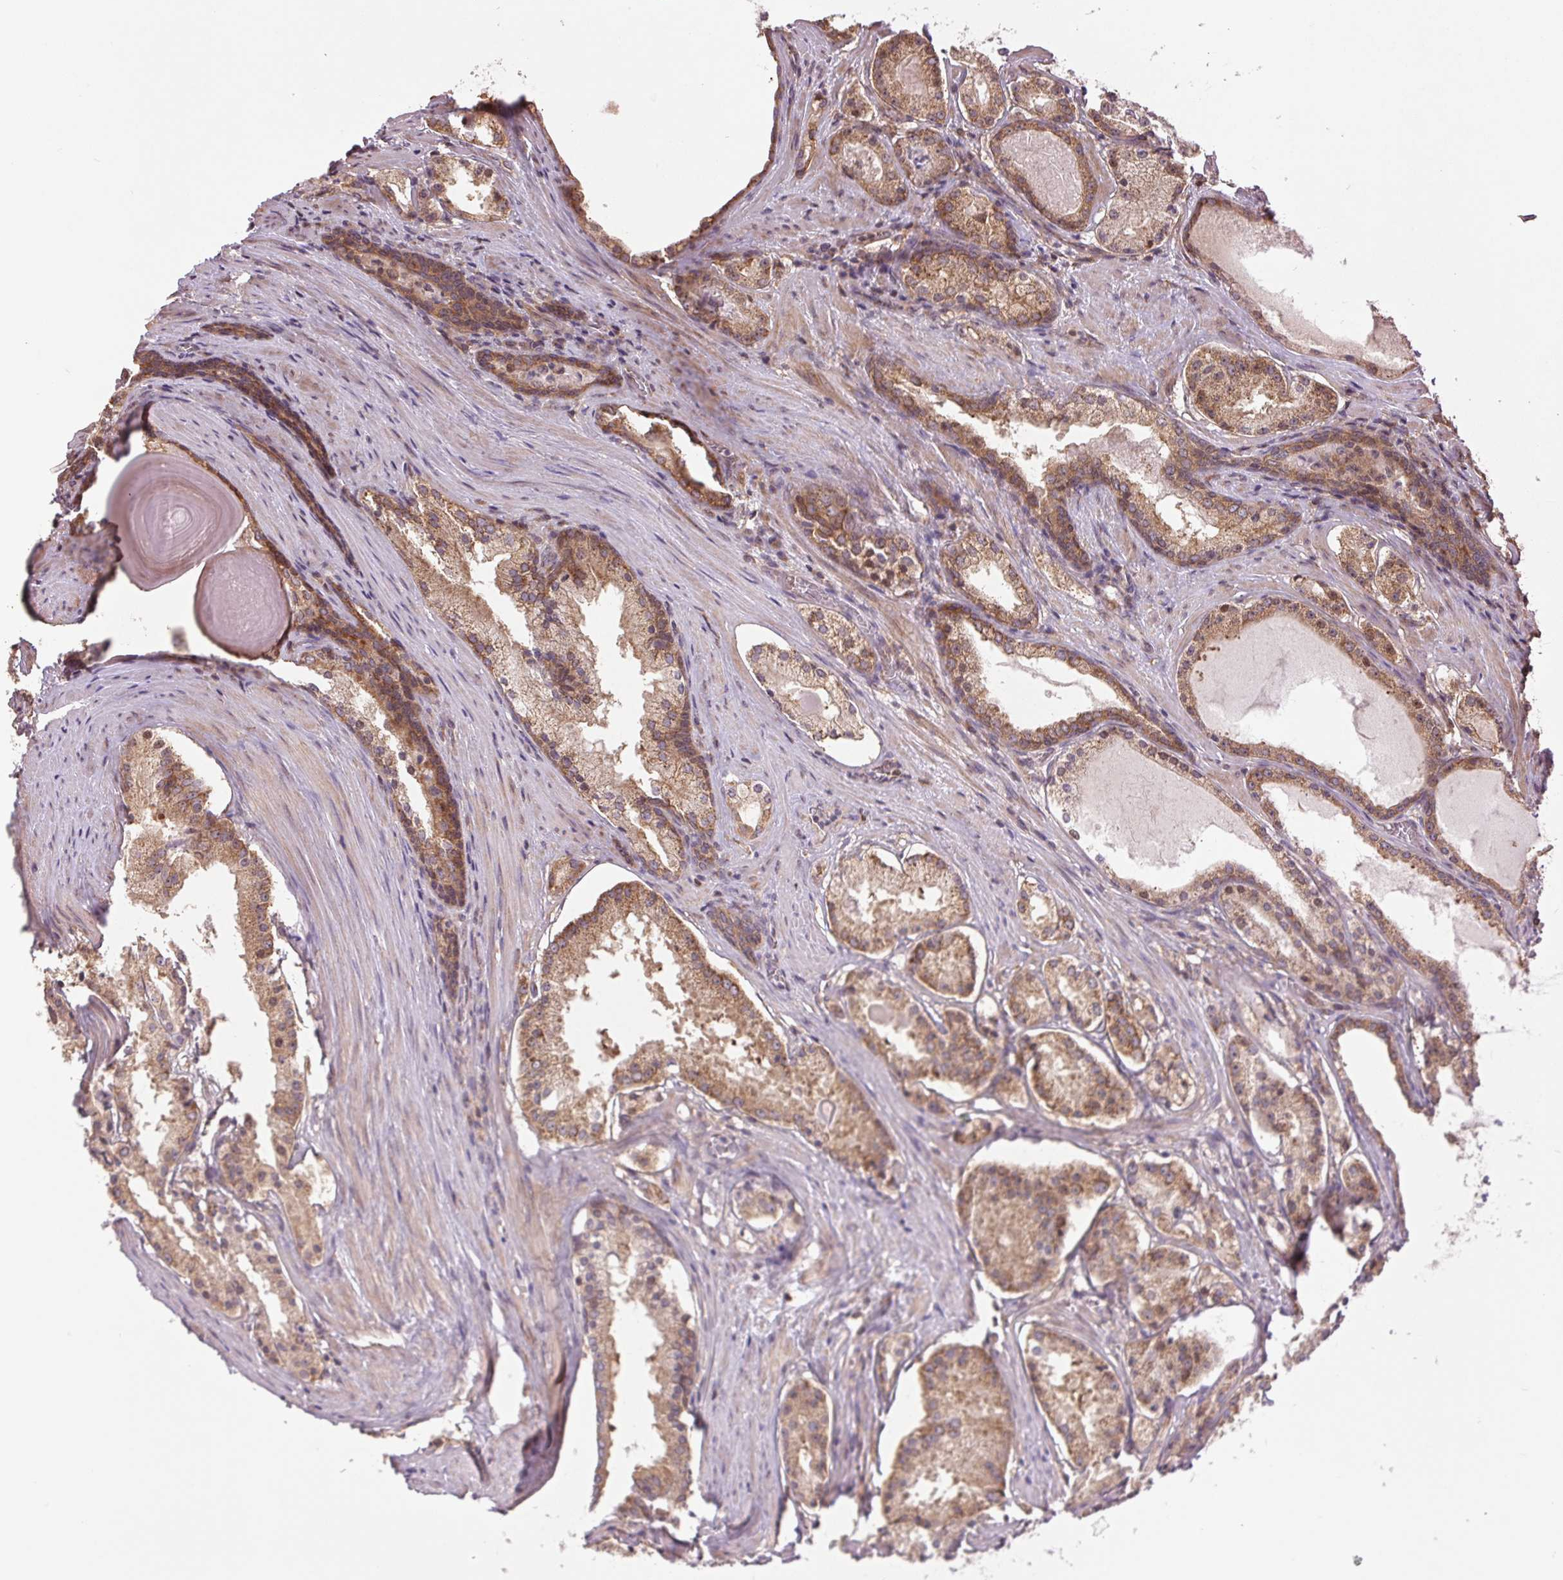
{"staining": {"intensity": "moderate", "quantity": "25%-75%", "location": "cytoplasmic/membranous"}, "tissue": "prostate cancer", "cell_type": "Tumor cells", "image_type": "cancer", "snomed": [{"axis": "morphology", "description": "Adenocarcinoma, Low grade"}, {"axis": "topography", "description": "Prostate"}], "caption": "This histopathology image displays prostate cancer (adenocarcinoma (low-grade)) stained with IHC to label a protein in brown. The cytoplasmic/membranous of tumor cells show moderate positivity for the protein. Nuclei are counter-stained blue.", "gene": "BTF3L4", "patient": {"sex": "male", "age": 57}}